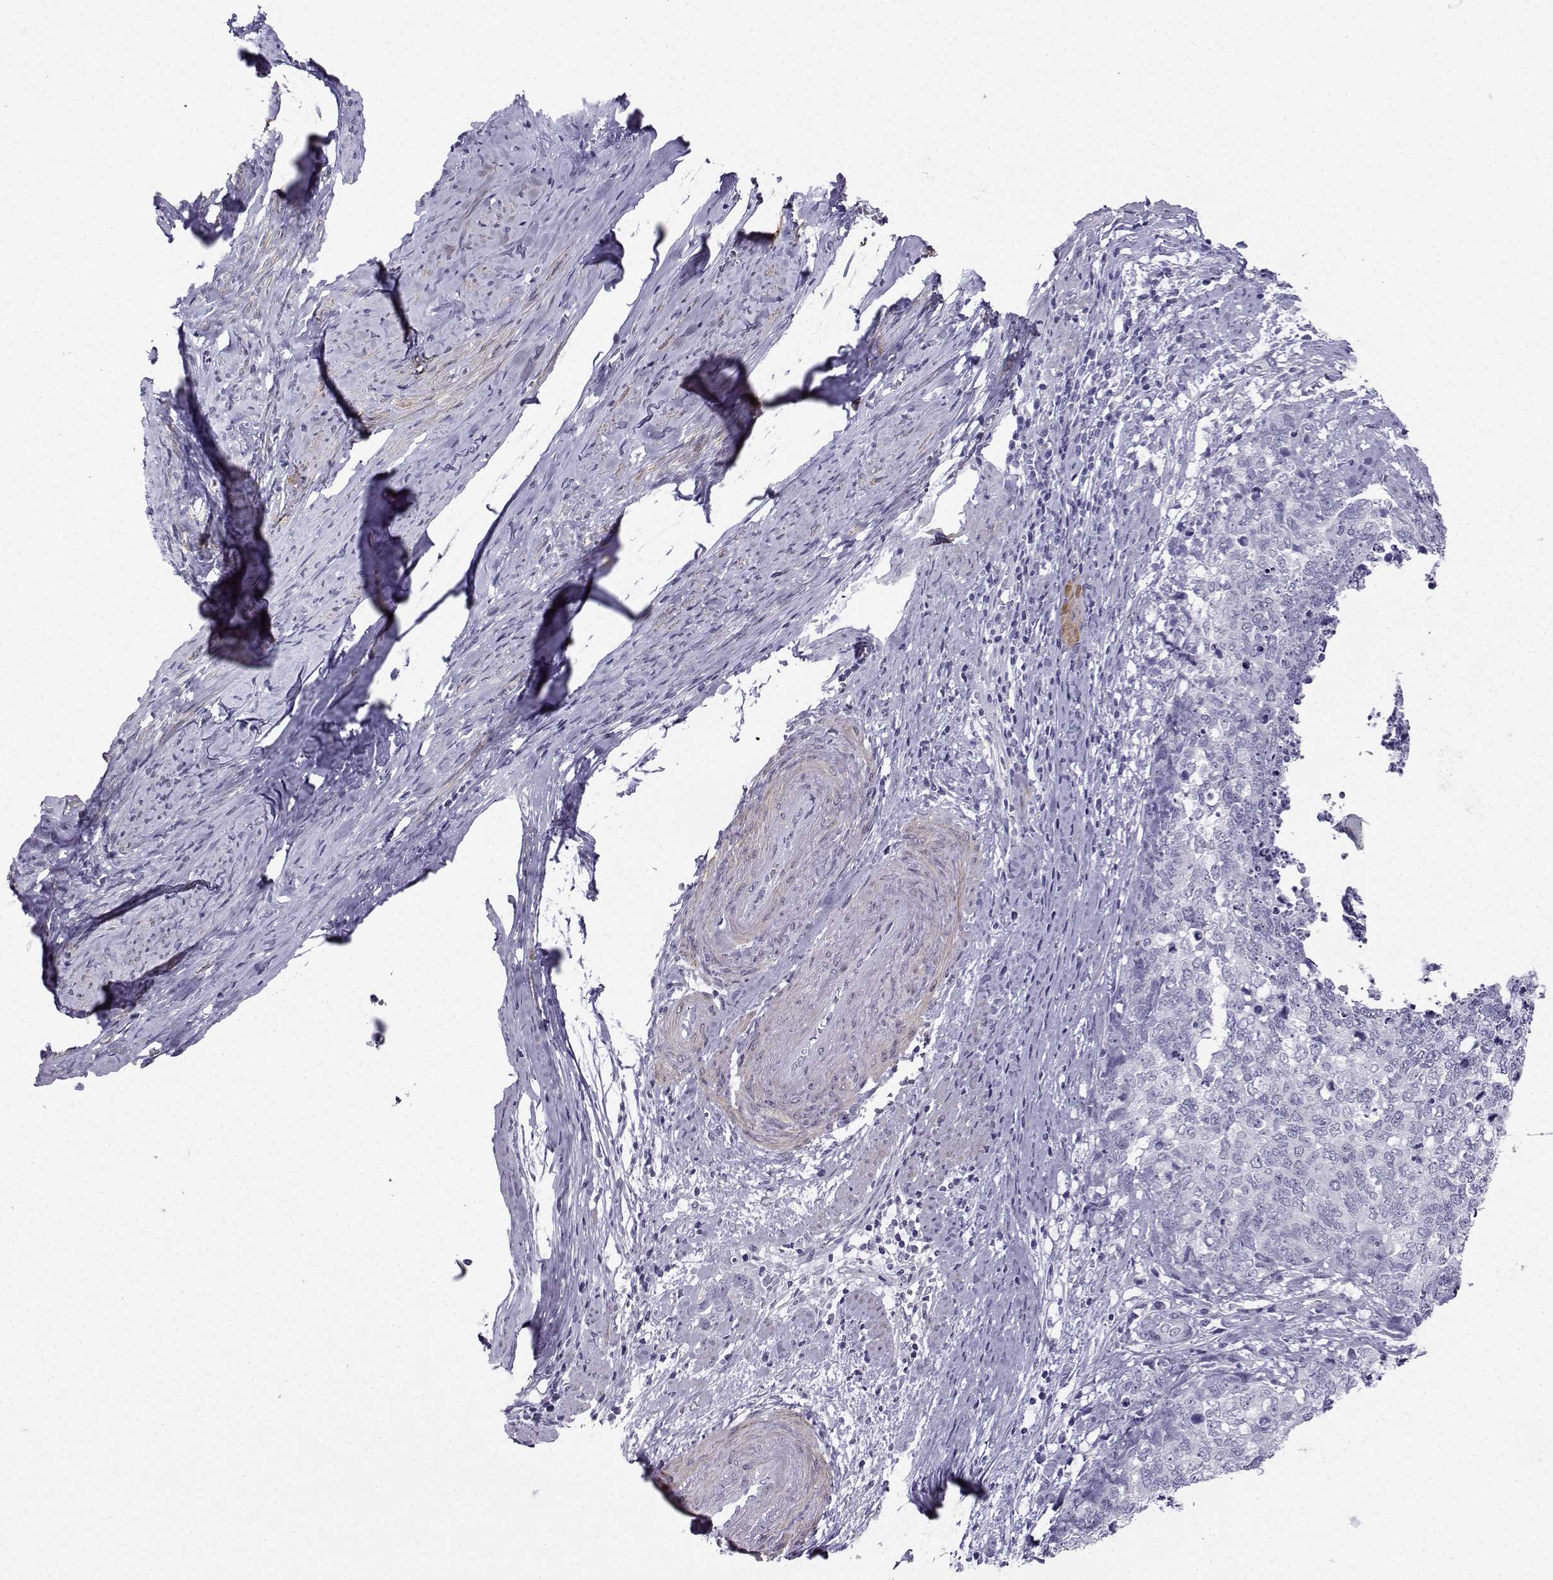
{"staining": {"intensity": "negative", "quantity": "none", "location": "none"}, "tissue": "cervical cancer", "cell_type": "Tumor cells", "image_type": "cancer", "snomed": [{"axis": "morphology", "description": "Squamous cell carcinoma, NOS"}, {"axis": "topography", "description": "Cervix"}], "caption": "Tumor cells show no significant protein expression in squamous cell carcinoma (cervical).", "gene": "KIF17", "patient": {"sex": "female", "age": 63}}